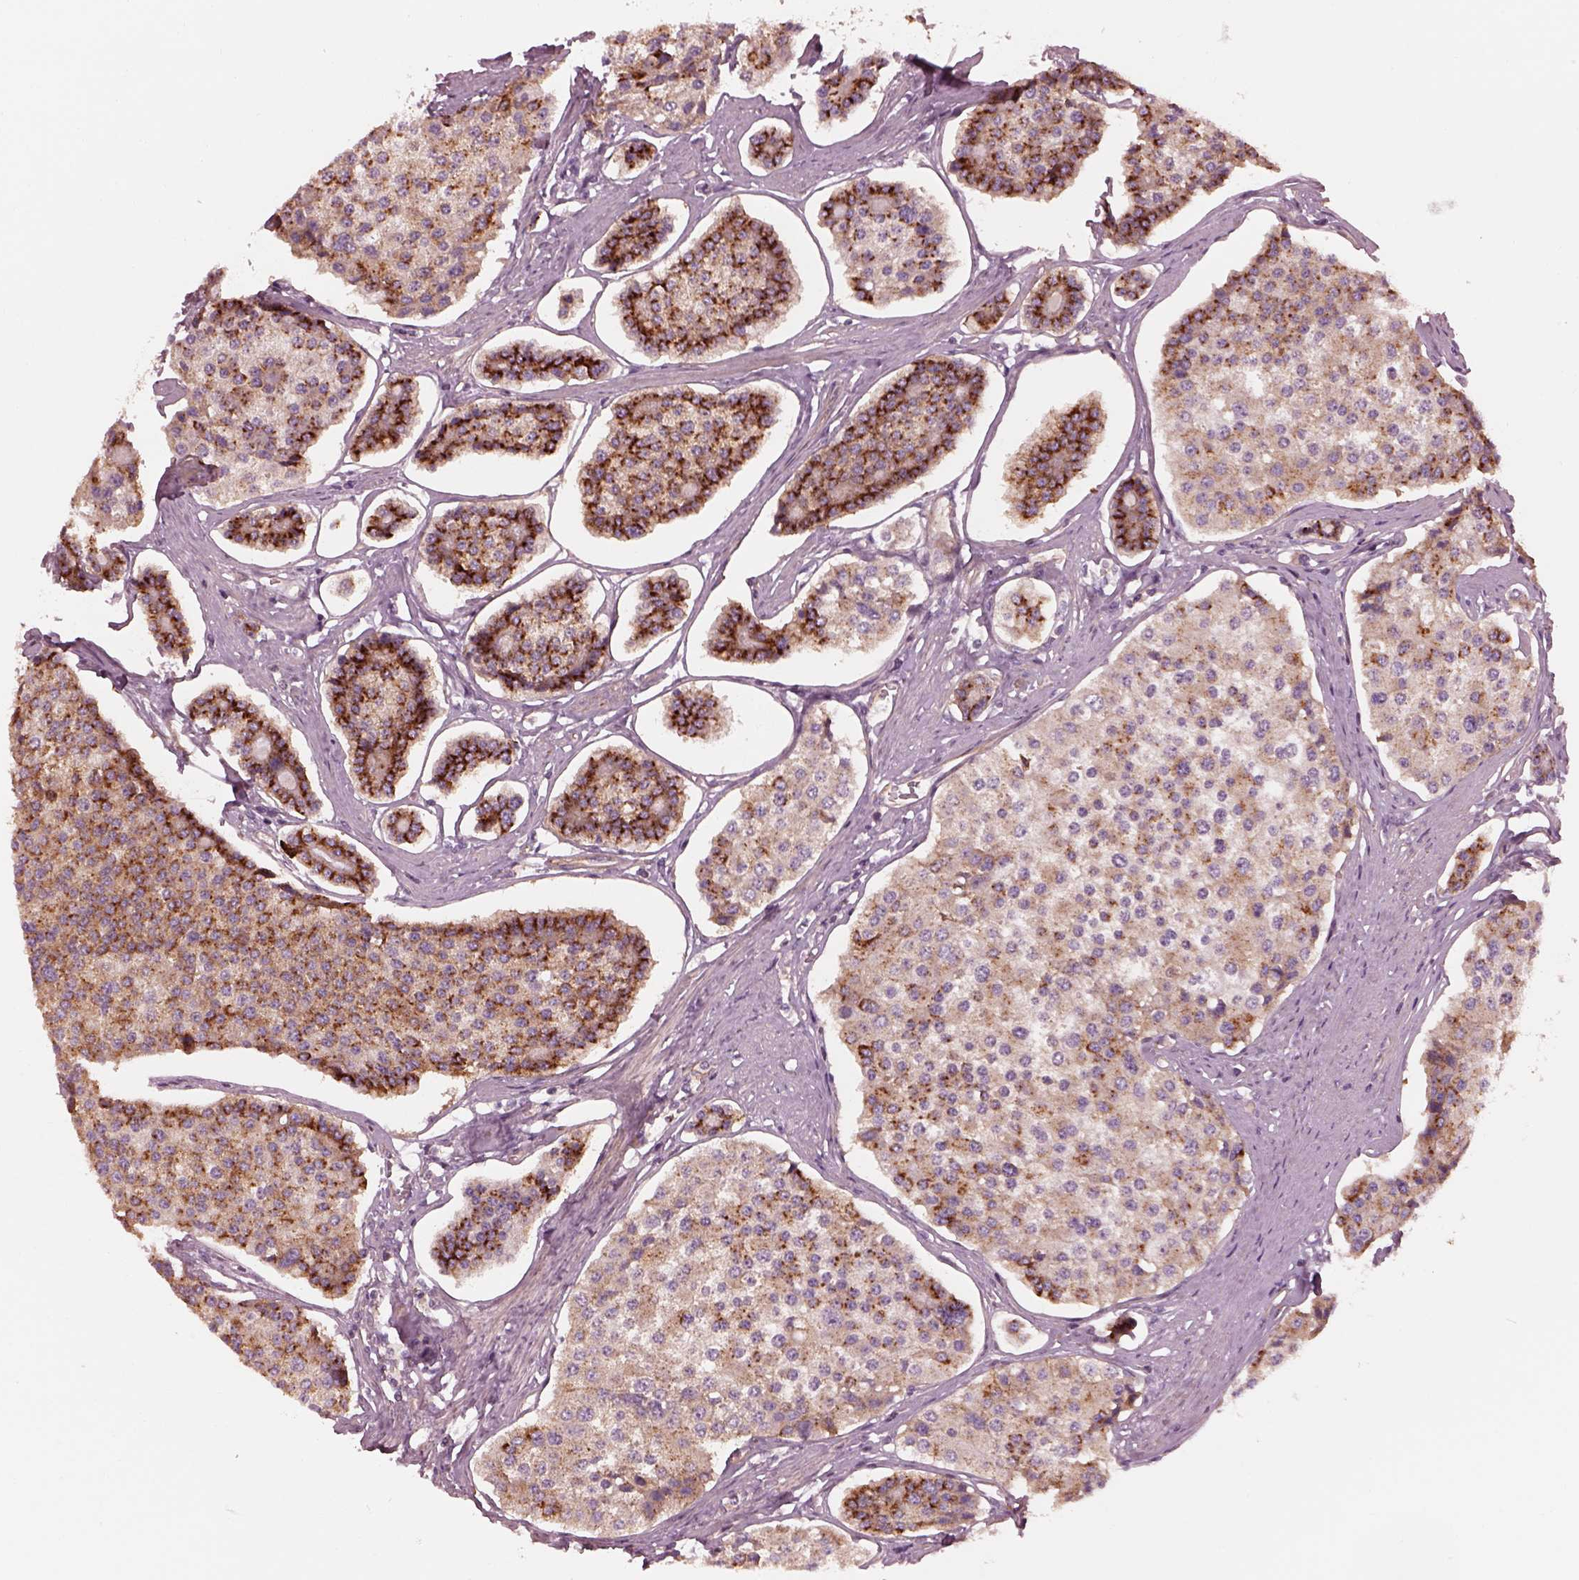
{"staining": {"intensity": "strong", "quantity": "25%-75%", "location": "cytoplasmic/membranous"}, "tissue": "carcinoid", "cell_type": "Tumor cells", "image_type": "cancer", "snomed": [{"axis": "morphology", "description": "Carcinoid, malignant, NOS"}, {"axis": "topography", "description": "Small intestine"}], "caption": "Tumor cells exhibit high levels of strong cytoplasmic/membranous positivity in about 25%-75% of cells in human malignant carcinoid.", "gene": "ELAPOR1", "patient": {"sex": "female", "age": 65}}